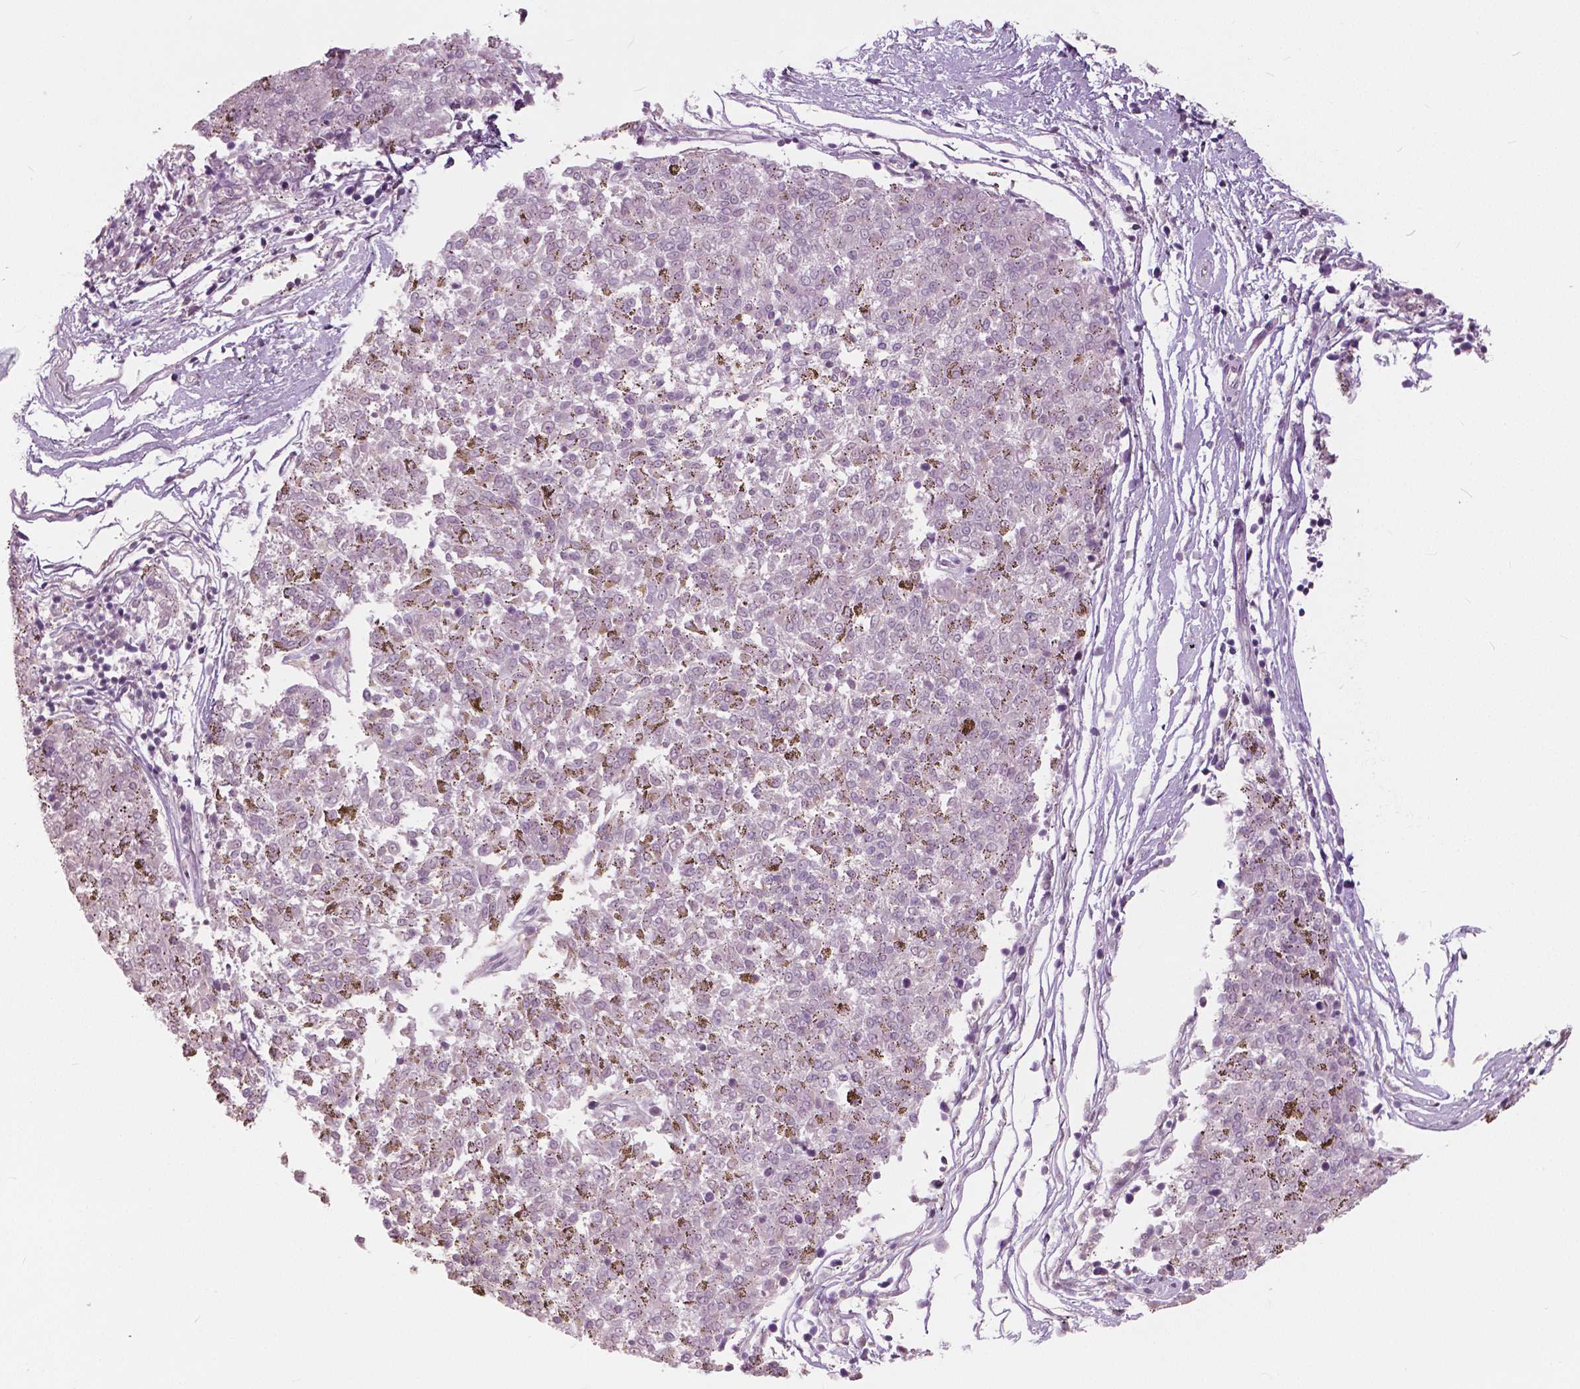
{"staining": {"intensity": "negative", "quantity": "none", "location": "none"}, "tissue": "melanoma", "cell_type": "Tumor cells", "image_type": "cancer", "snomed": [{"axis": "morphology", "description": "Malignant melanoma, NOS"}, {"axis": "topography", "description": "Skin"}], "caption": "Immunohistochemical staining of human malignant melanoma exhibits no significant staining in tumor cells.", "gene": "NANOG", "patient": {"sex": "female", "age": 72}}